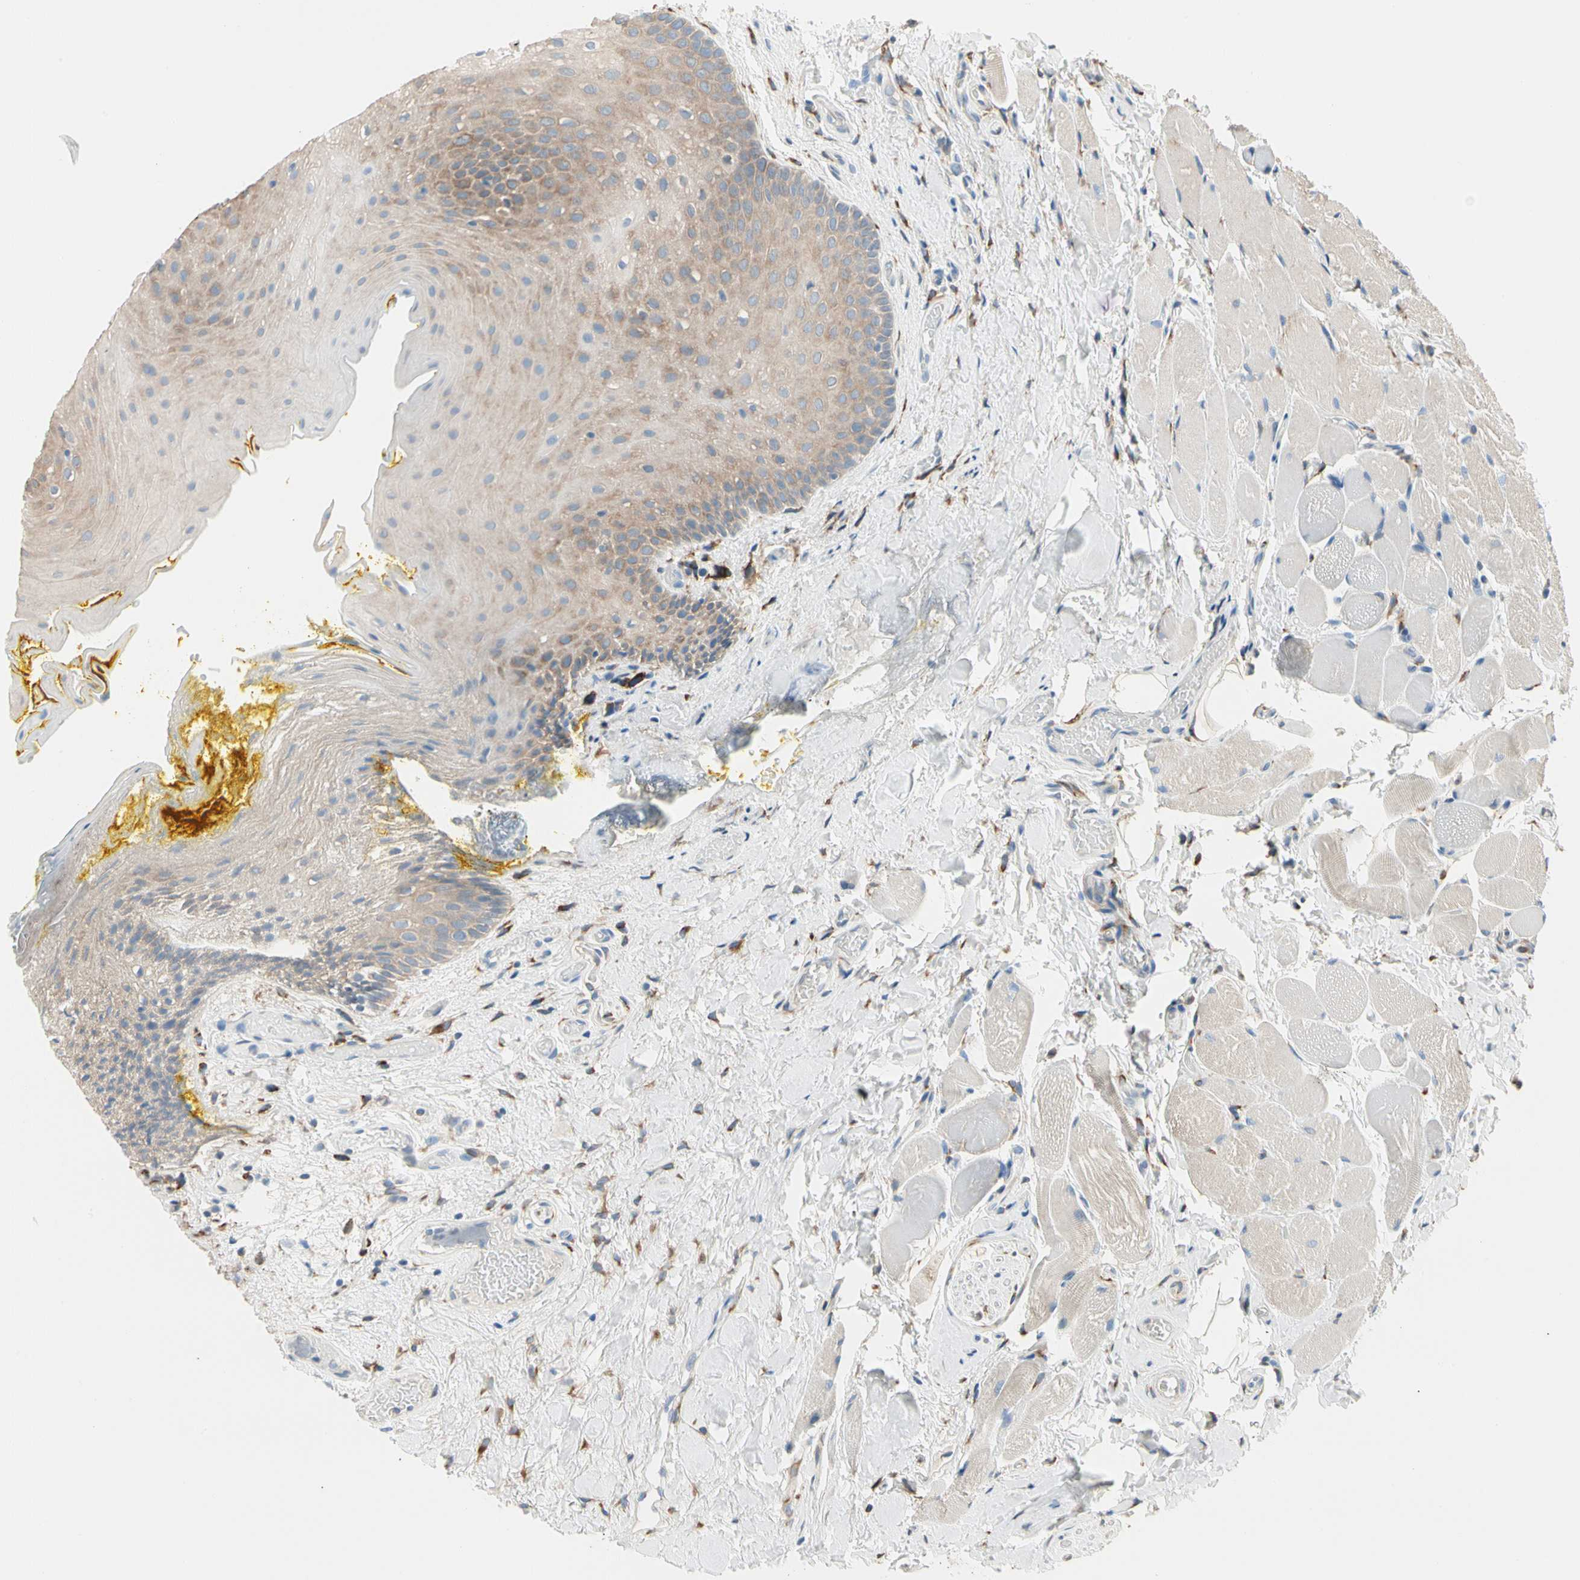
{"staining": {"intensity": "moderate", "quantity": "25%-75%", "location": "cytoplasmic/membranous"}, "tissue": "oral mucosa", "cell_type": "Squamous epithelial cells", "image_type": "normal", "snomed": [{"axis": "morphology", "description": "Normal tissue, NOS"}, {"axis": "topography", "description": "Oral tissue"}], "caption": "This is a micrograph of immunohistochemistry (IHC) staining of benign oral mucosa, which shows moderate expression in the cytoplasmic/membranous of squamous epithelial cells.", "gene": "LRPAP1", "patient": {"sex": "male", "age": 54}}